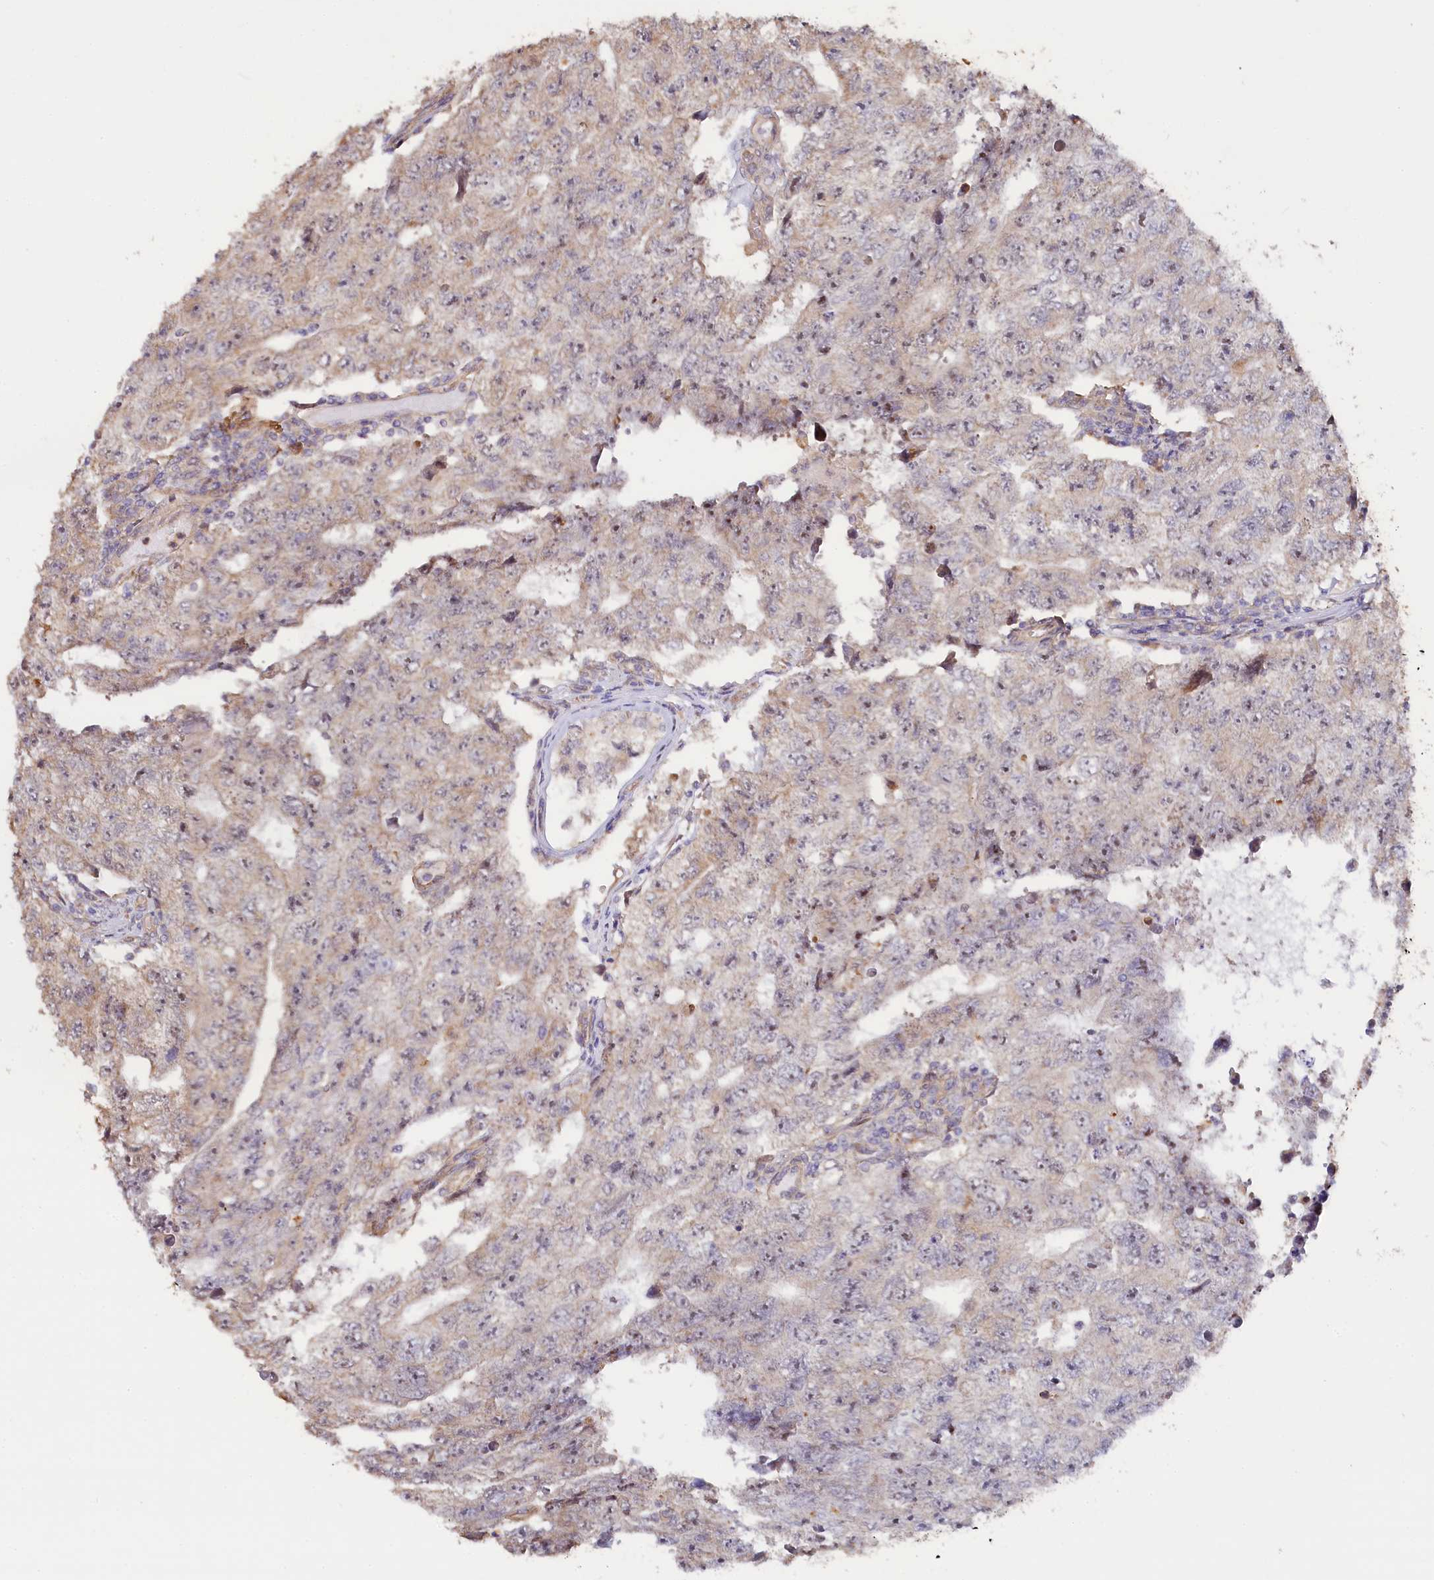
{"staining": {"intensity": "weak", "quantity": "<25%", "location": "cytoplasmic/membranous"}, "tissue": "testis cancer", "cell_type": "Tumor cells", "image_type": "cancer", "snomed": [{"axis": "morphology", "description": "Carcinoma, Embryonal, NOS"}, {"axis": "topography", "description": "Testis"}], "caption": "High magnification brightfield microscopy of testis cancer (embryonal carcinoma) stained with DAB (brown) and counterstained with hematoxylin (blue): tumor cells show no significant positivity.", "gene": "KATNB1", "patient": {"sex": "male", "age": 17}}